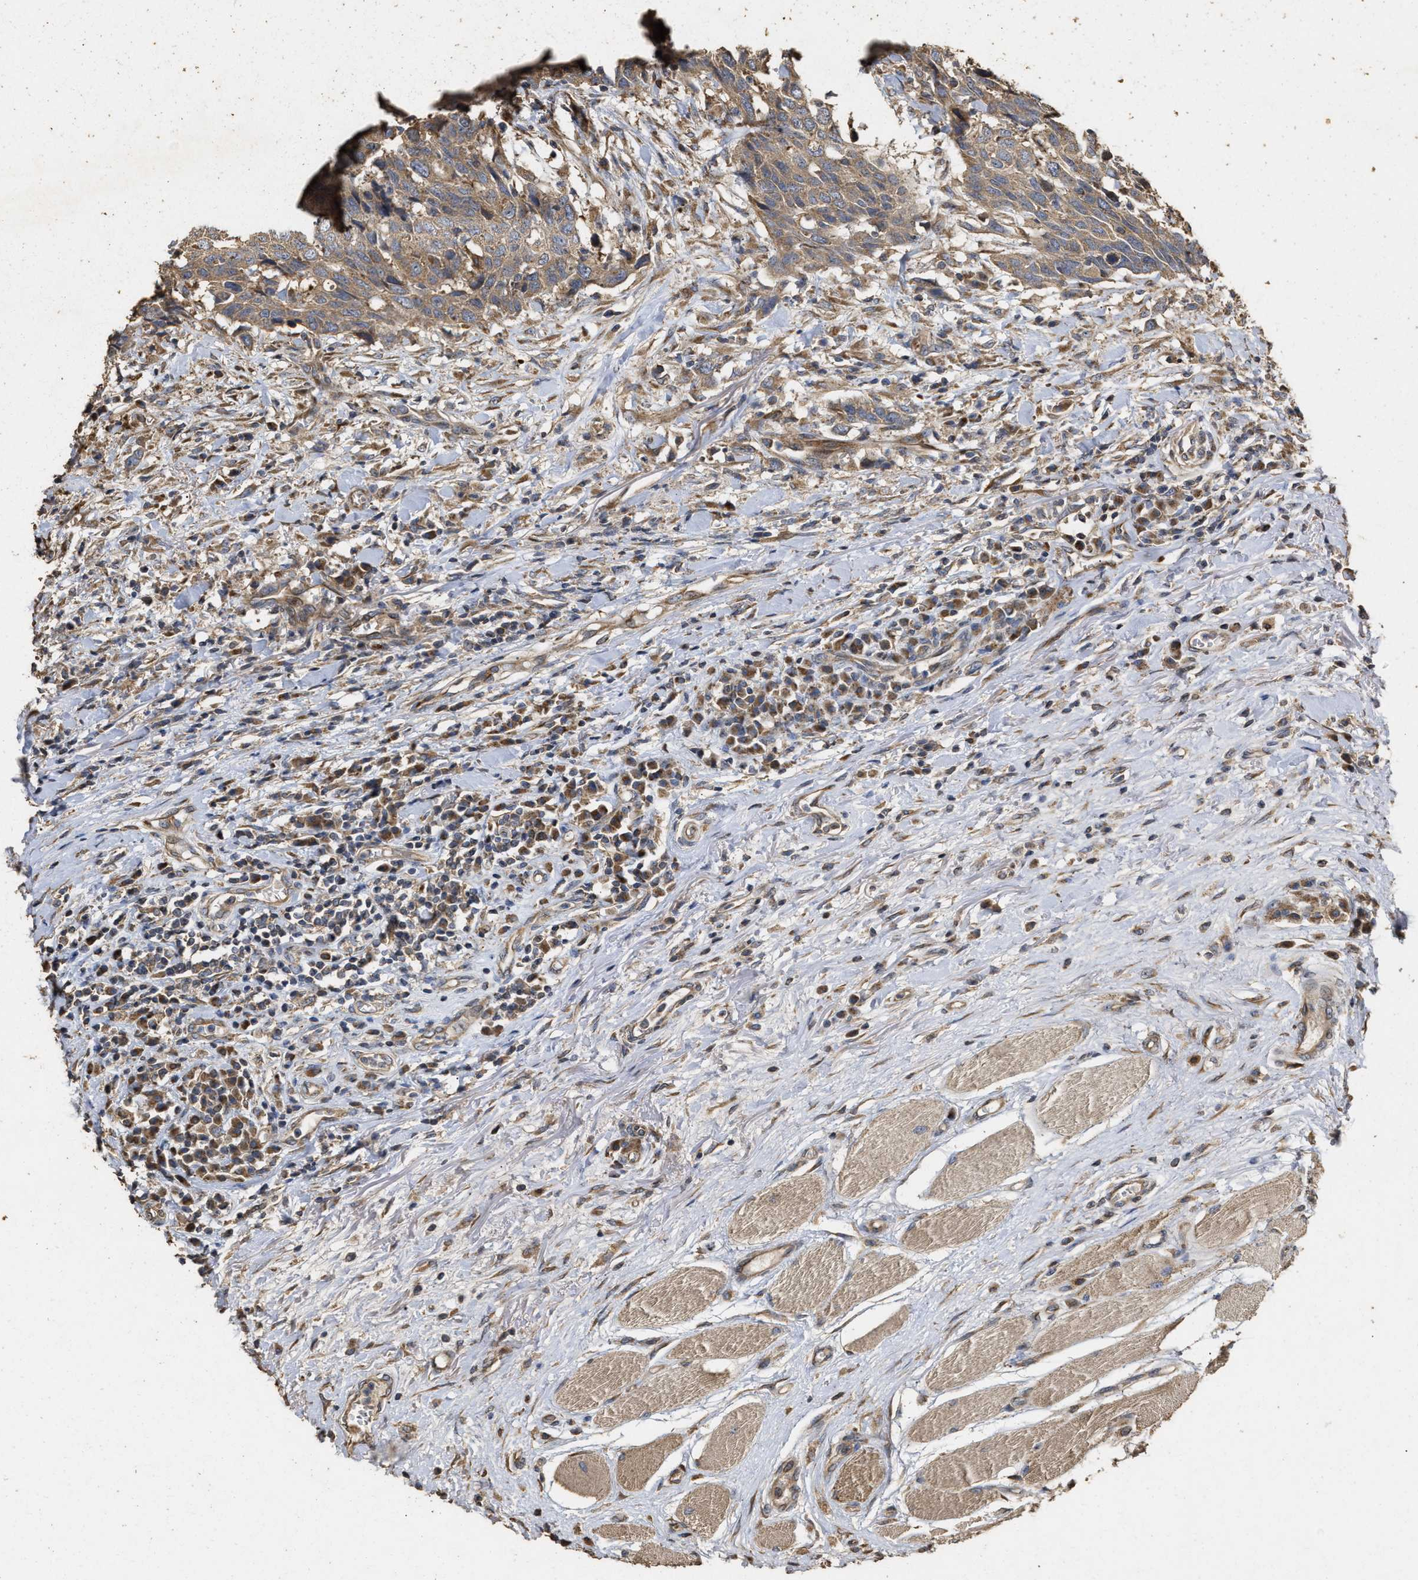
{"staining": {"intensity": "moderate", "quantity": ">75%", "location": "cytoplasmic/membranous"}, "tissue": "head and neck cancer", "cell_type": "Tumor cells", "image_type": "cancer", "snomed": [{"axis": "morphology", "description": "Squamous cell carcinoma, NOS"}, {"axis": "topography", "description": "Head-Neck"}], "caption": "Brown immunohistochemical staining in human head and neck squamous cell carcinoma displays moderate cytoplasmic/membranous positivity in about >75% of tumor cells.", "gene": "NAV1", "patient": {"sex": "male", "age": 66}}